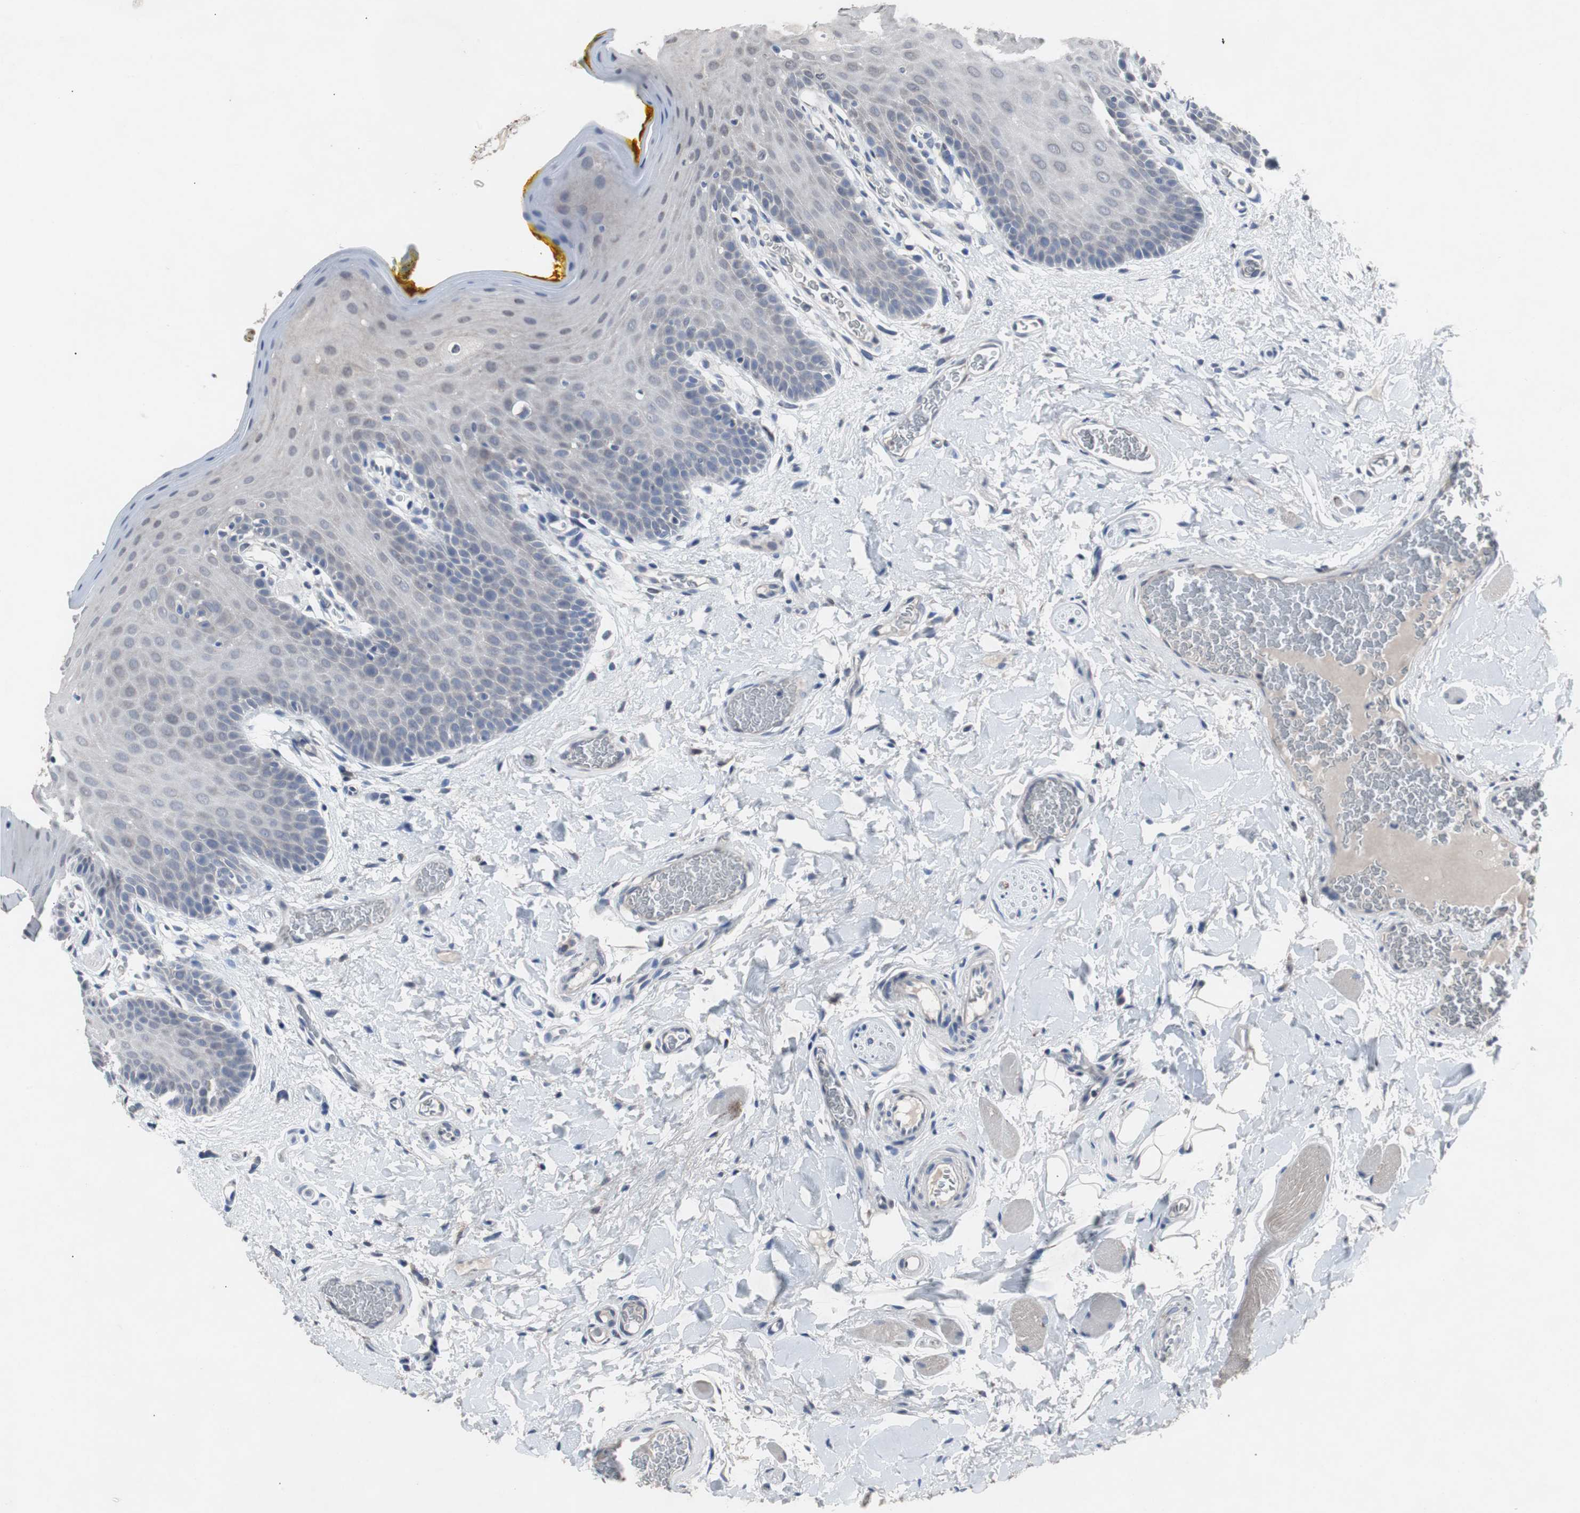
{"staining": {"intensity": "weak", "quantity": "<25%", "location": "nuclear"}, "tissue": "oral mucosa", "cell_type": "Squamous epithelial cells", "image_type": "normal", "snomed": [{"axis": "morphology", "description": "Normal tissue, NOS"}, {"axis": "topography", "description": "Oral tissue"}], "caption": "IHC of normal human oral mucosa exhibits no expression in squamous epithelial cells. The staining was performed using DAB to visualize the protein expression in brown, while the nuclei were stained in blue with hematoxylin (Magnification: 20x).", "gene": "RBM47", "patient": {"sex": "male", "age": 54}}